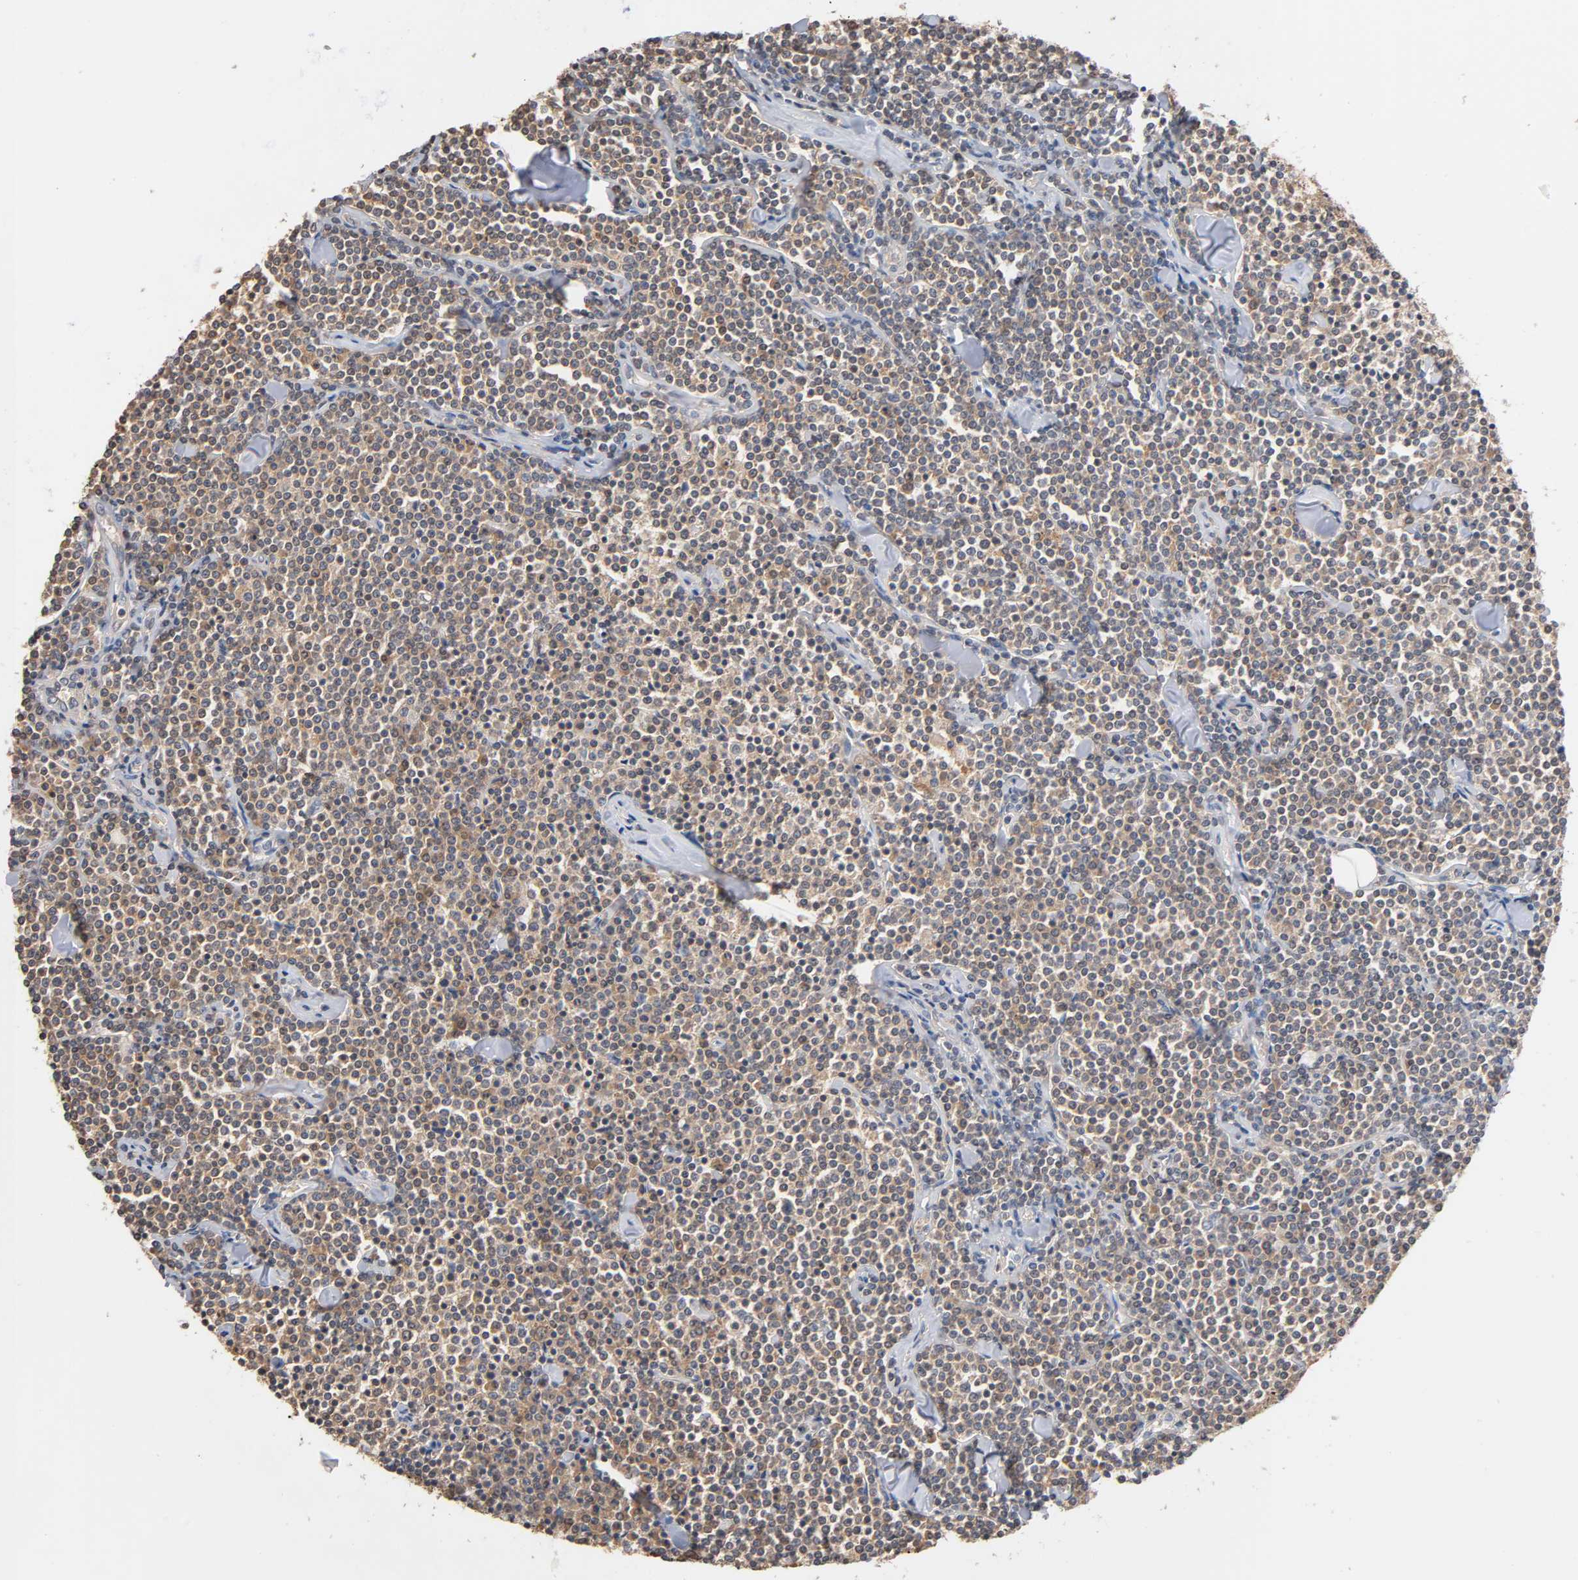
{"staining": {"intensity": "weak", "quantity": "25%-75%", "location": "cytoplasmic/membranous"}, "tissue": "lymphoma", "cell_type": "Tumor cells", "image_type": "cancer", "snomed": [{"axis": "morphology", "description": "Malignant lymphoma, non-Hodgkin's type, Low grade"}, {"axis": "topography", "description": "Soft tissue"}], "caption": "Immunohistochemistry photomicrograph of neoplastic tissue: low-grade malignant lymphoma, non-Hodgkin's type stained using immunohistochemistry shows low levels of weak protein expression localized specifically in the cytoplasmic/membranous of tumor cells, appearing as a cytoplasmic/membranous brown color.", "gene": "ALDOA", "patient": {"sex": "male", "age": 92}}